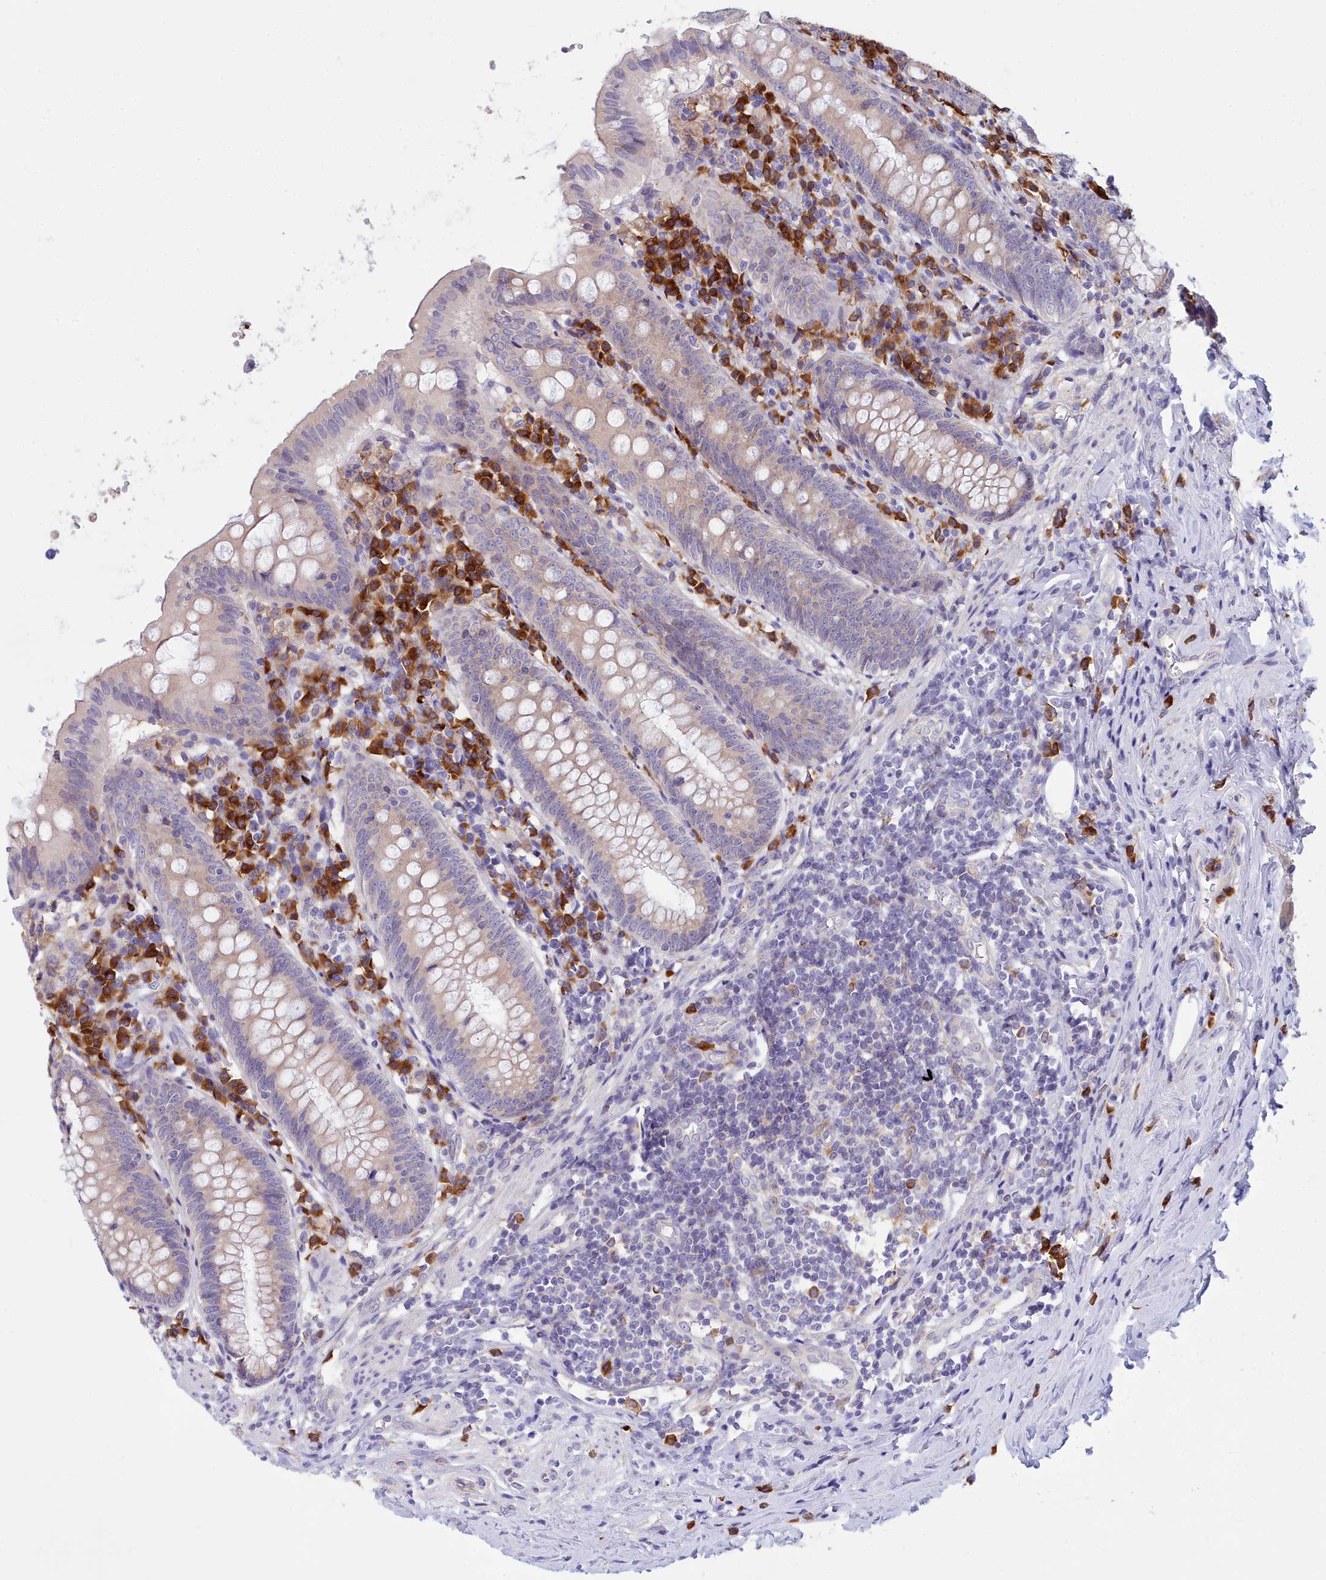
{"staining": {"intensity": "weak", "quantity": ">75%", "location": "cytoplasmic/membranous"}, "tissue": "appendix", "cell_type": "Glandular cells", "image_type": "normal", "snomed": [{"axis": "morphology", "description": "Normal tissue, NOS"}, {"axis": "topography", "description": "Appendix"}], "caption": "Immunohistochemistry (IHC) of benign appendix reveals low levels of weak cytoplasmic/membranous staining in approximately >75% of glandular cells.", "gene": "HM13", "patient": {"sex": "female", "age": 54}}